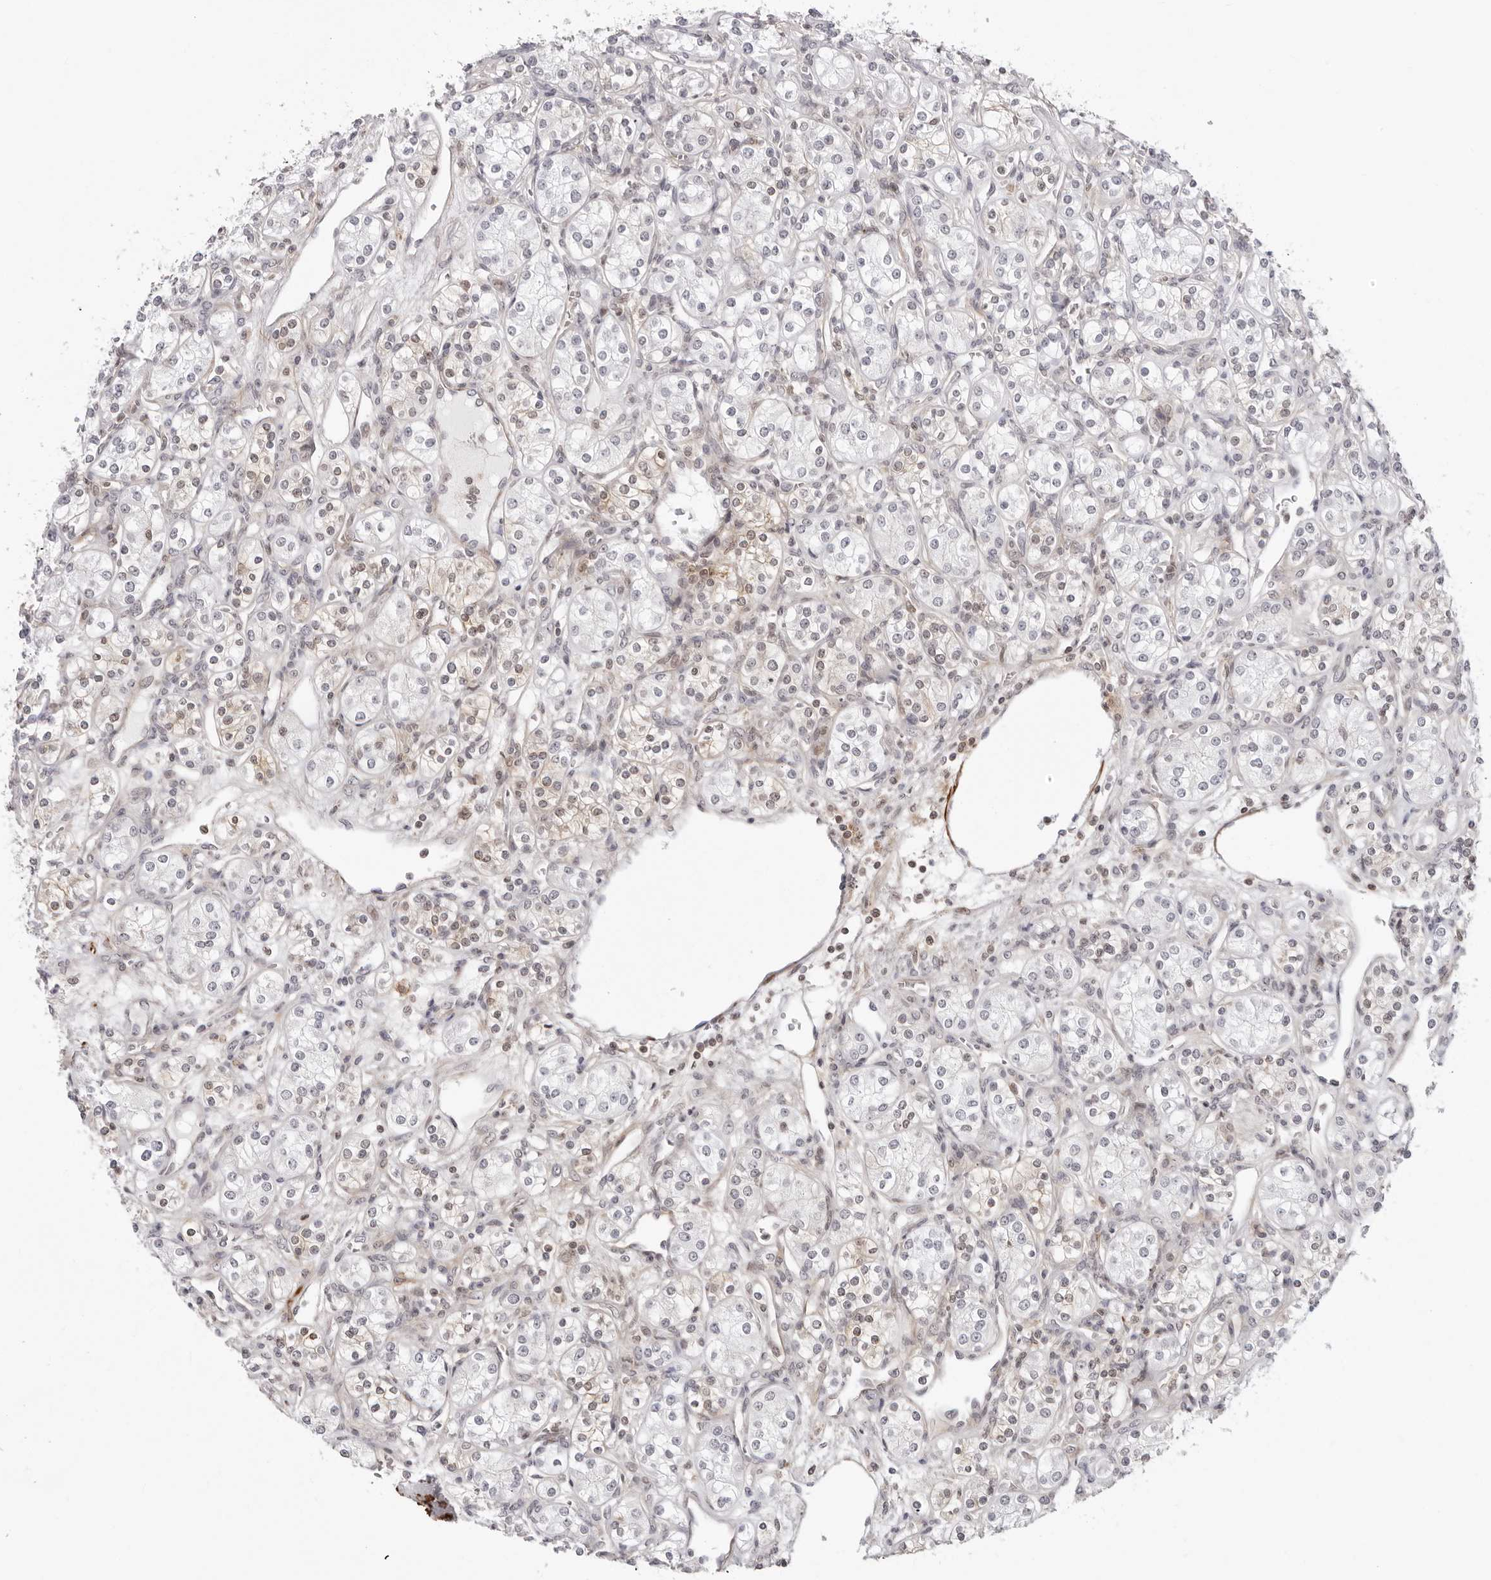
{"staining": {"intensity": "weak", "quantity": "<25%", "location": "cytoplasmic/membranous"}, "tissue": "renal cancer", "cell_type": "Tumor cells", "image_type": "cancer", "snomed": [{"axis": "morphology", "description": "Adenocarcinoma, NOS"}, {"axis": "topography", "description": "Kidney"}], "caption": "Human renal adenocarcinoma stained for a protein using immunohistochemistry demonstrates no positivity in tumor cells.", "gene": "UNK", "patient": {"sex": "male", "age": 77}}